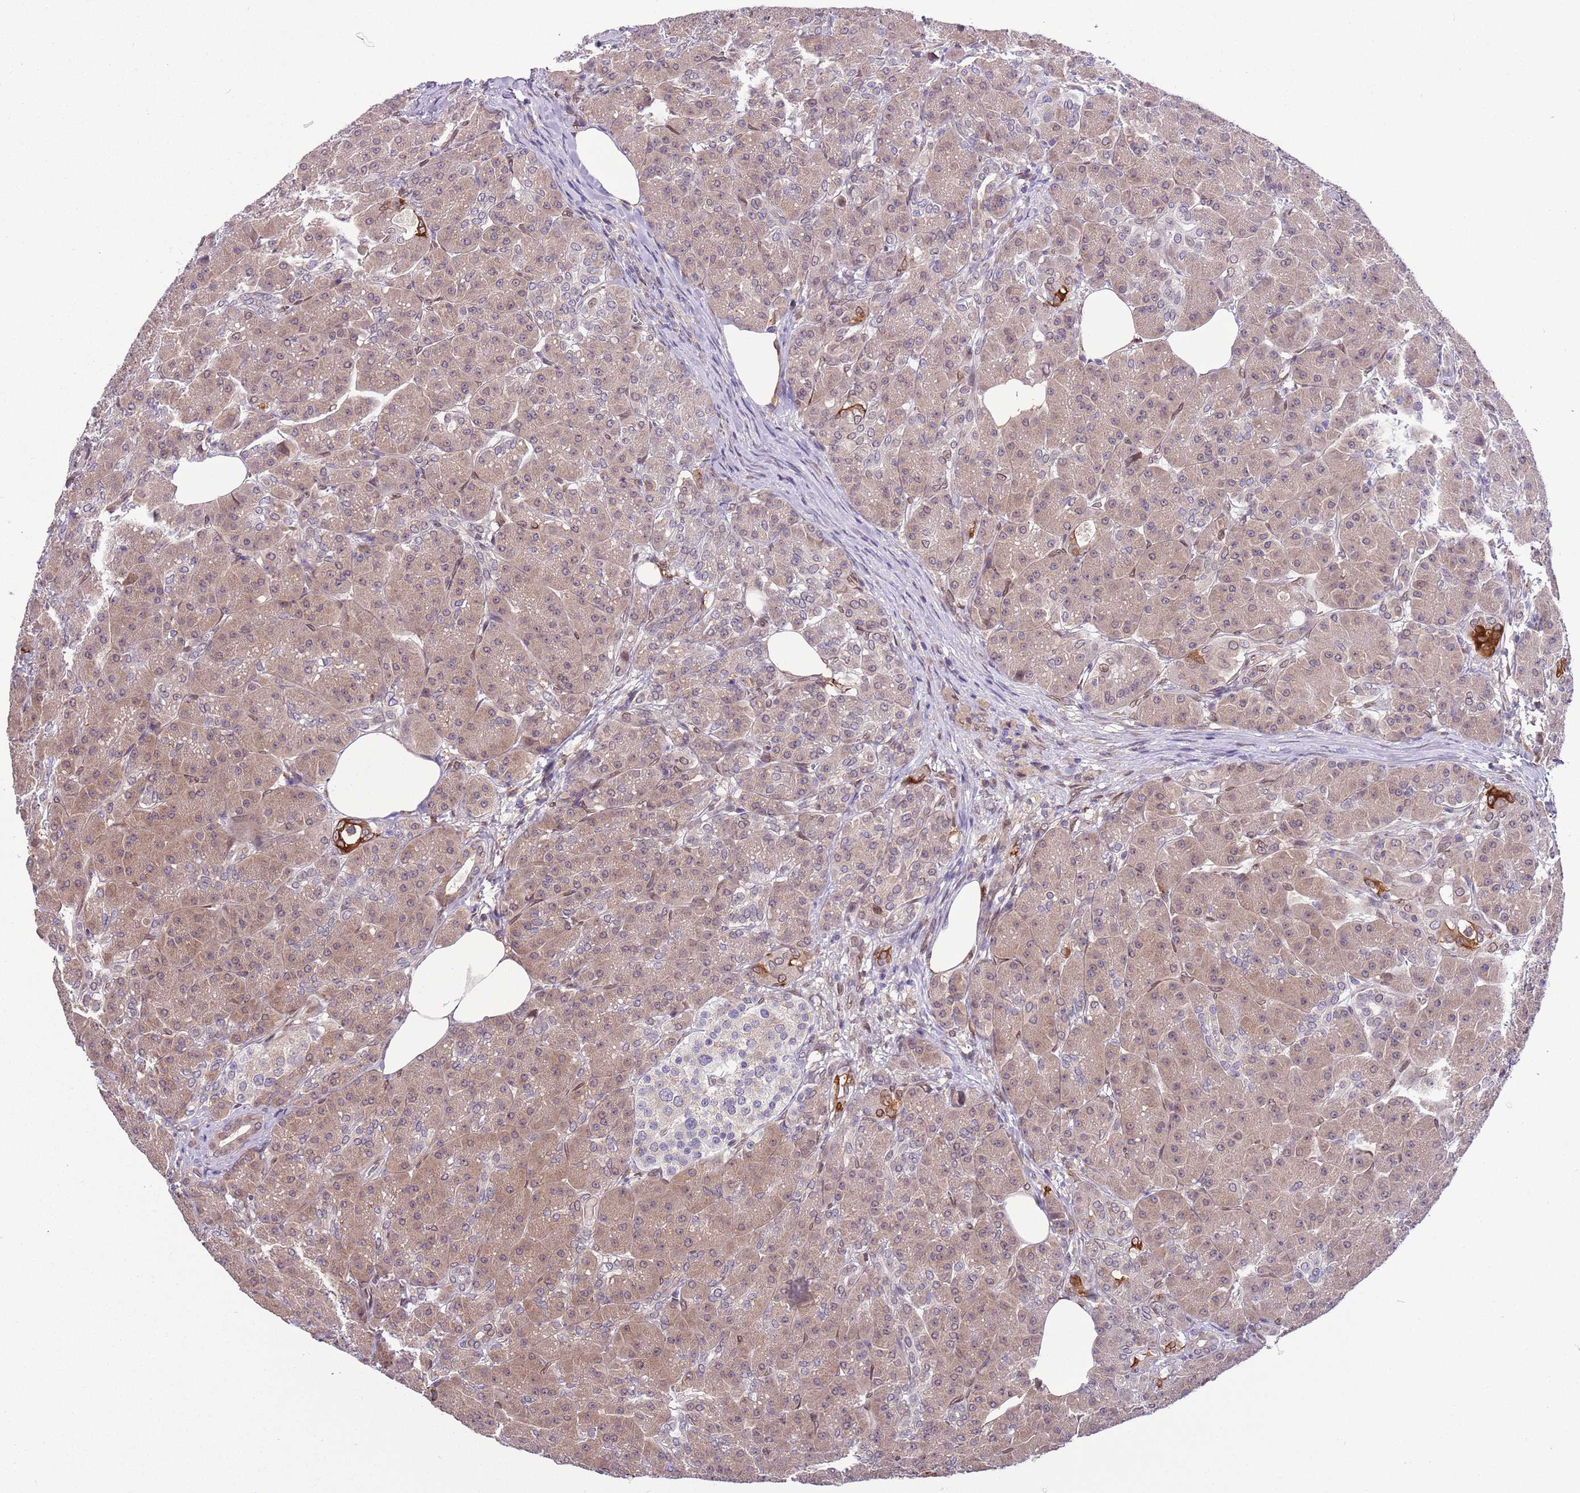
{"staining": {"intensity": "moderate", "quantity": ">75%", "location": "cytoplasmic/membranous"}, "tissue": "pancreas", "cell_type": "Exocrine glandular cells", "image_type": "normal", "snomed": [{"axis": "morphology", "description": "Normal tissue, NOS"}, {"axis": "topography", "description": "Pancreas"}], "caption": "Moderate cytoplasmic/membranous positivity is present in about >75% of exocrine glandular cells in normal pancreas. Ihc stains the protein of interest in brown and the nuclei are stained blue.", "gene": "ZNF665", "patient": {"sex": "male", "age": 63}}